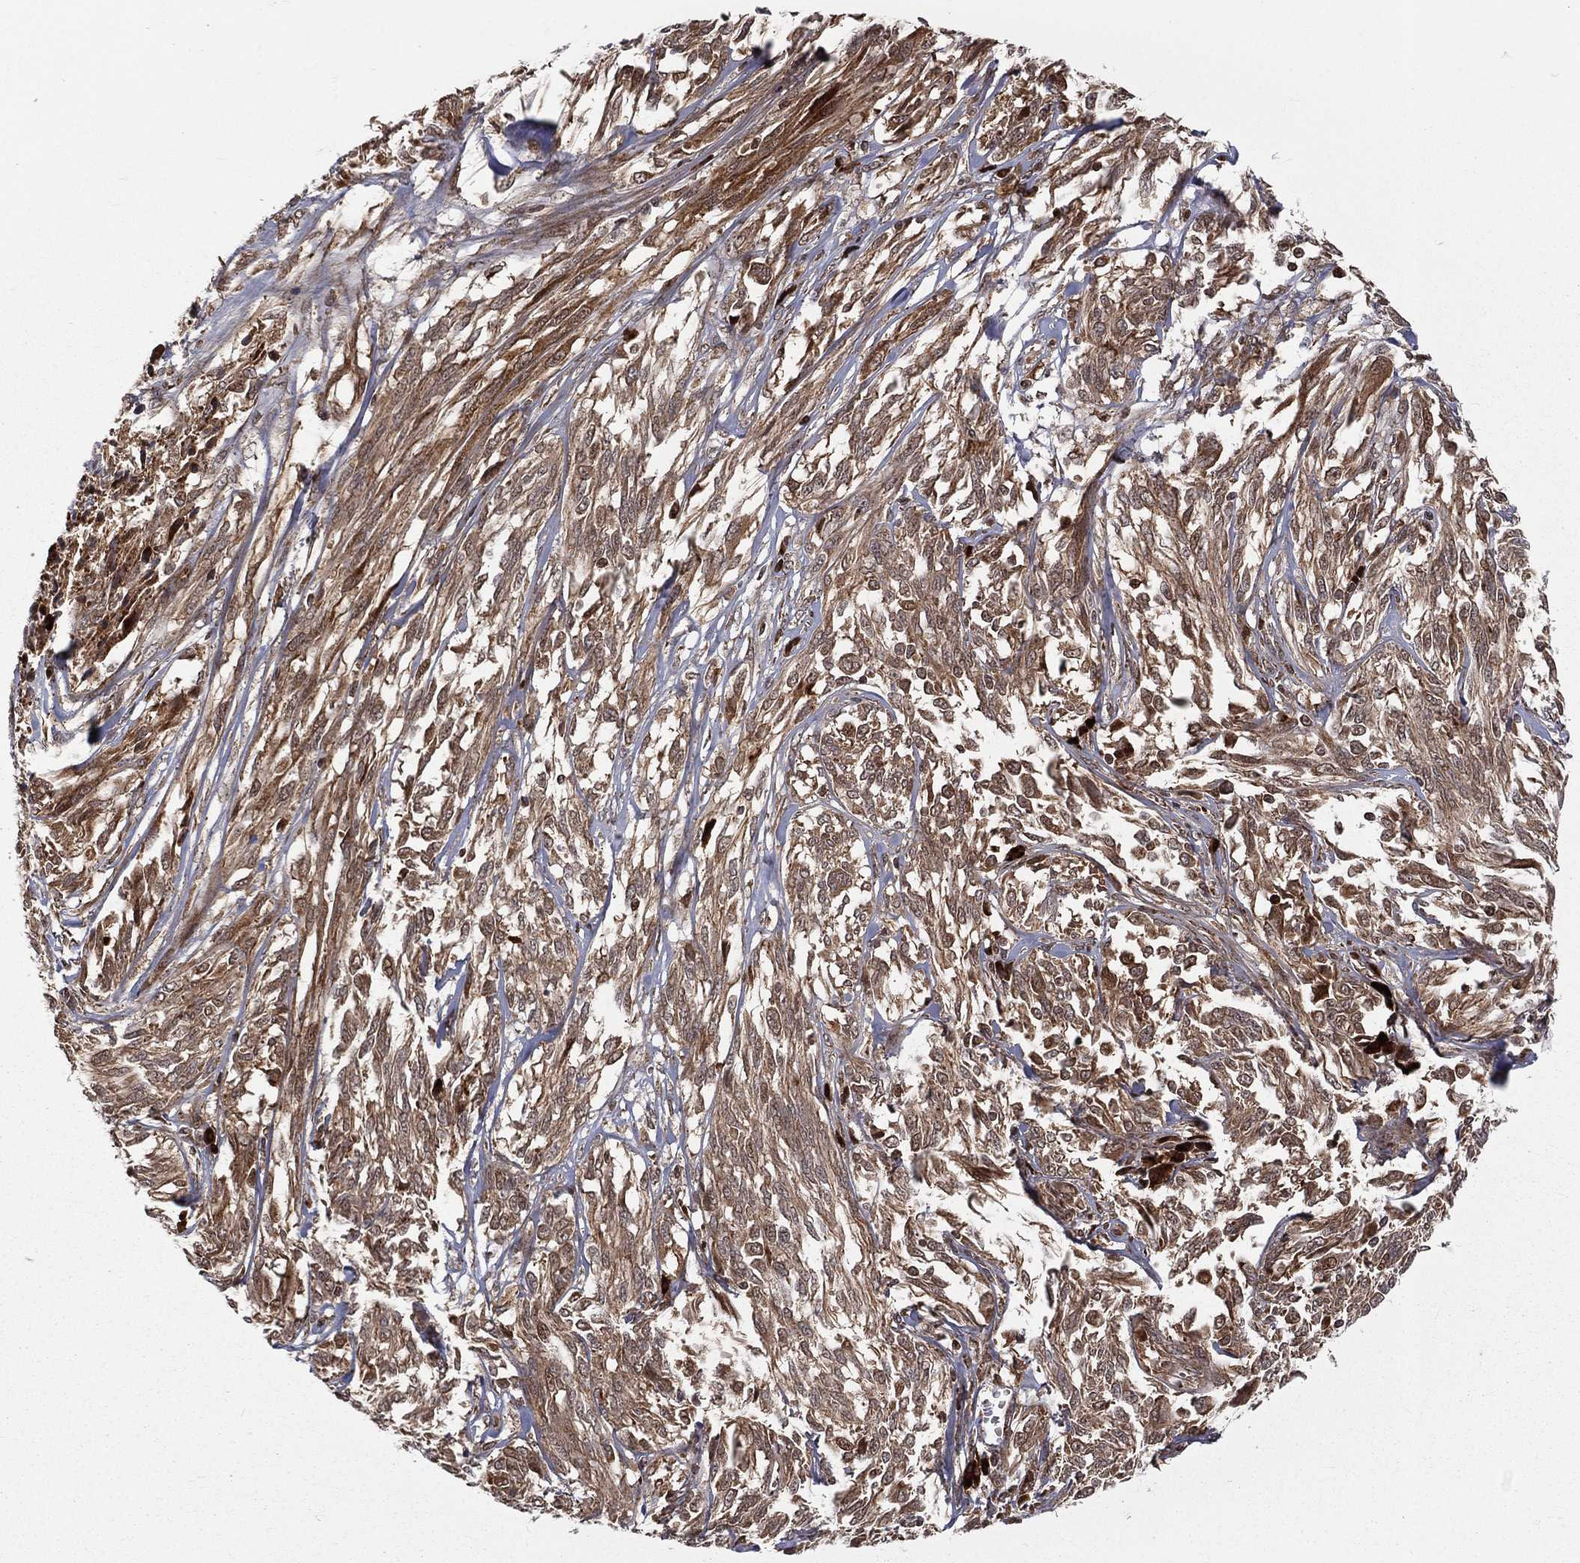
{"staining": {"intensity": "moderate", "quantity": ">75%", "location": "cytoplasmic/membranous"}, "tissue": "melanoma", "cell_type": "Tumor cells", "image_type": "cancer", "snomed": [{"axis": "morphology", "description": "Malignant melanoma, NOS"}, {"axis": "topography", "description": "Skin"}], "caption": "Immunohistochemical staining of malignant melanoma displays medium levels of moderate cytoplasmic/membranous expression in approximately >75% of tumor cells.", "gene": "MDM2", "patient": {"sex": "female", "age": 91}}